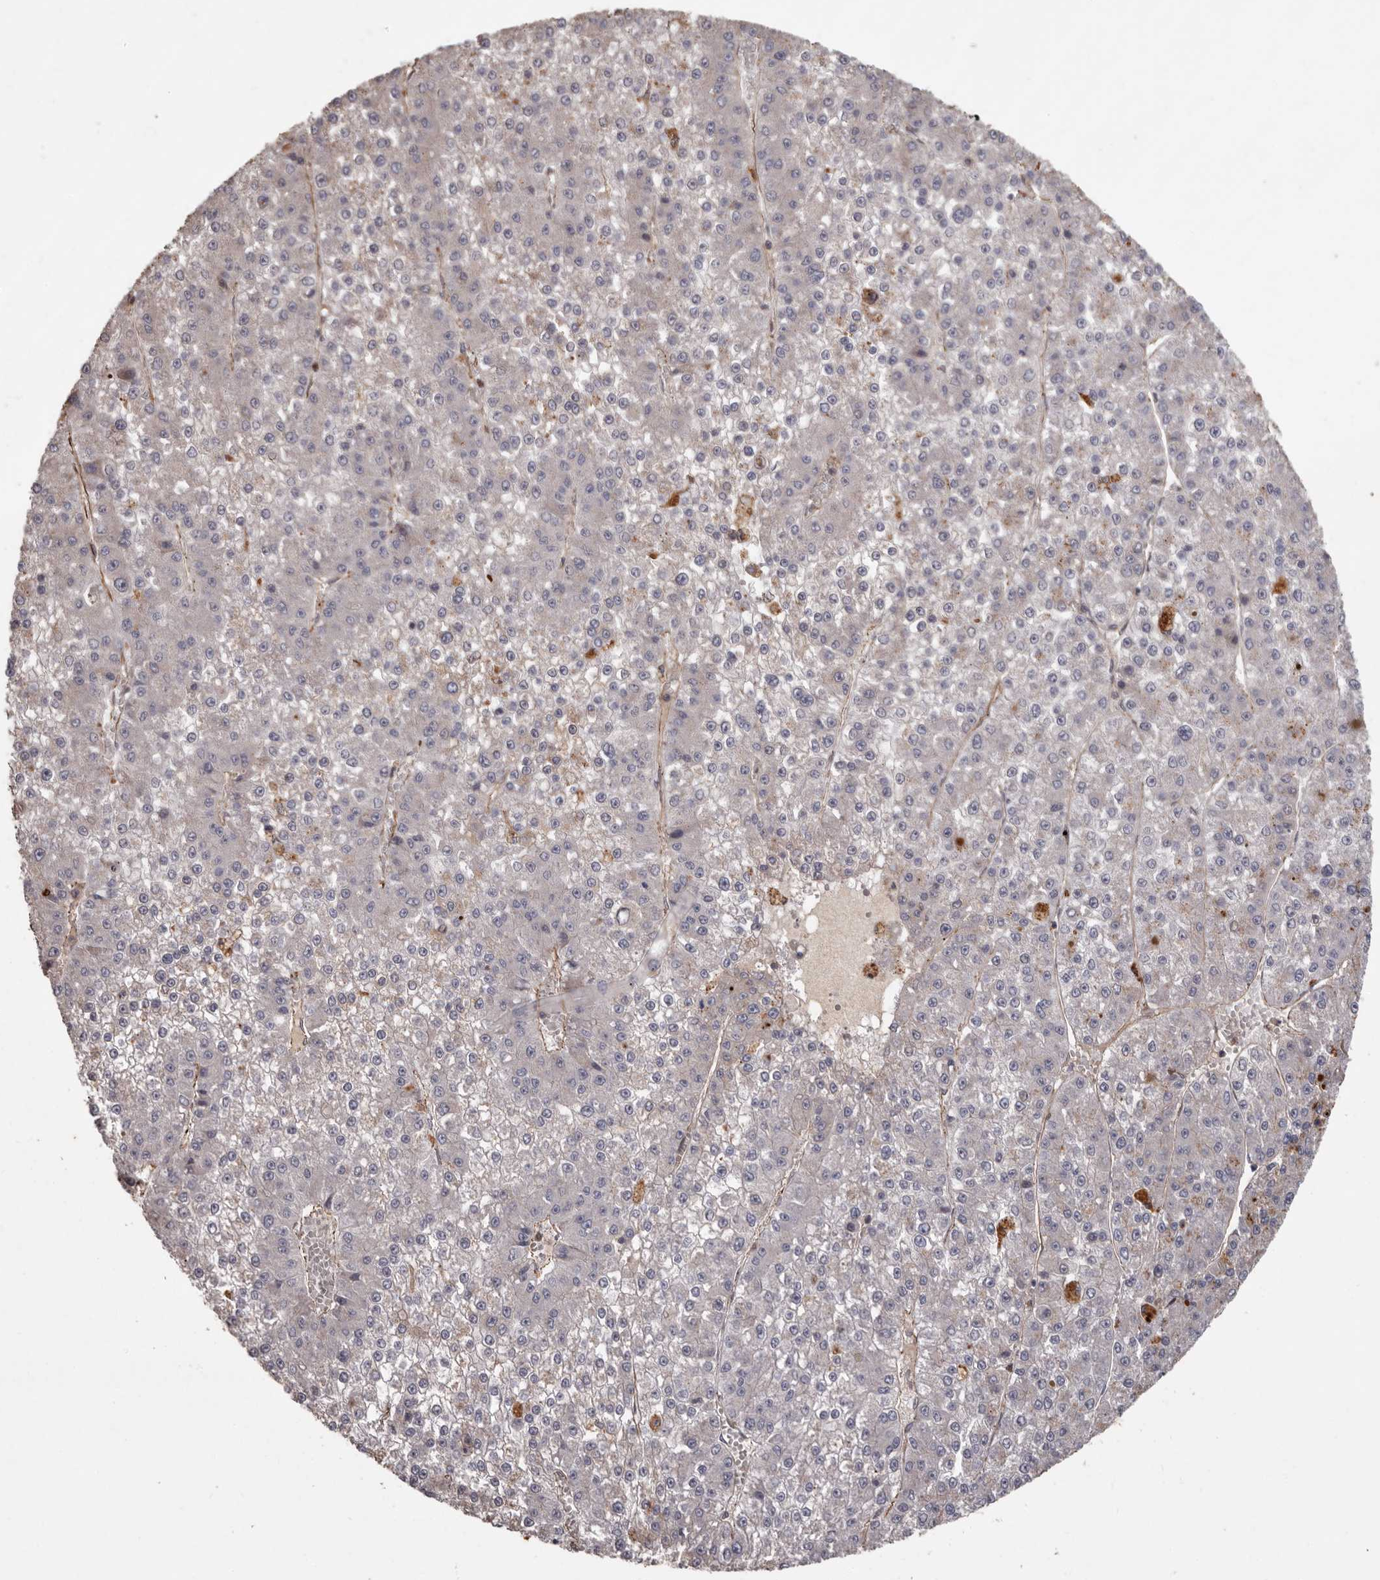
{"staining": {"intensity": "negative", "quantity": "none", "location": "none"}, "tissue": "liver cancer", "cell_type": "Tumor cells", "image_type": "cancer", "snomed": [{"axis": "morphology", "description": "Carcinoma, Hepatocellular, NOS"}, {"axis": "topography", "description": "Liver"}], "caption": "IHC of hepatocellular carcinoma (liver) exhibits no staining in tumor cells. Brightfield microscopy of immunohistochemistry stained with DAB (brown) and hematoxylin (blue), captured at high magnification.", "gene": "BRAT1", "patient": {"sex": "female", "age": 73}}